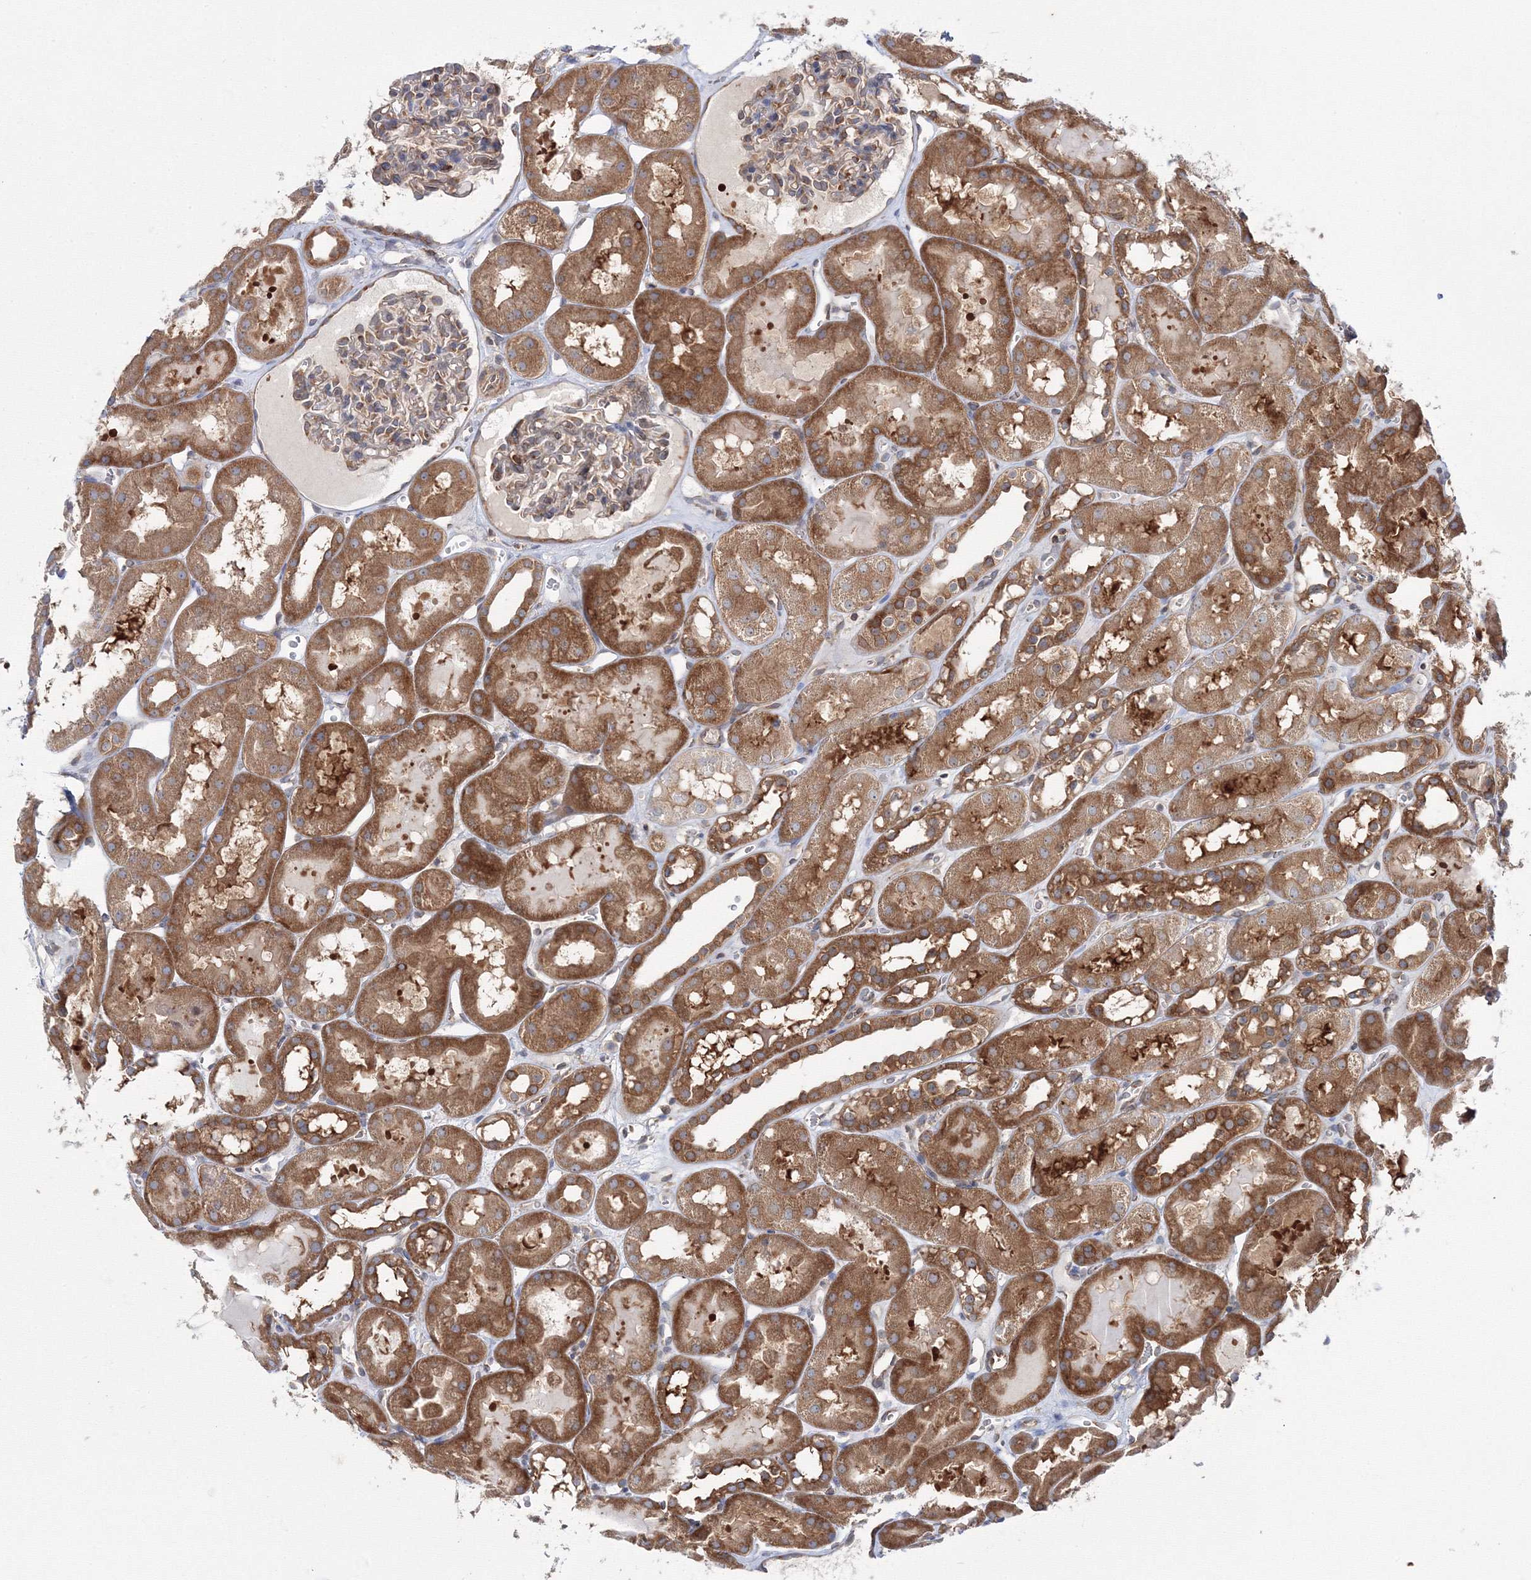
{"staining": {"intensity": "moderate", "quantity": "25%-75%", "location": "cytoplasmic/membranous"}, "tissue": "kidney", "cell_type": "Cells in glomeruli", "image_type": "normal", "snomed": [{"axis": "morphology", "description": "Normal tissue, NOS"}, {"axis": "topography", "description": "Kidney"}, {"axis": "topography", "description": "Urinary bladder"}], "caption": "IHC staining of unremarkable kidney, which displays medium levels of moderate cytoplasmic/membranous staining in approximately 25%-75% of cells in glomeruli indicating moderate cytoplasmic/membranous protein expression. The staining was performed using DAB (3,3'-diaminobenzidine) (brown) for protein detection and nuclei were counterstained in hematoxylin (blue).", "gene": "HARS1", "patient": {"sex": "male", "age": 16}}